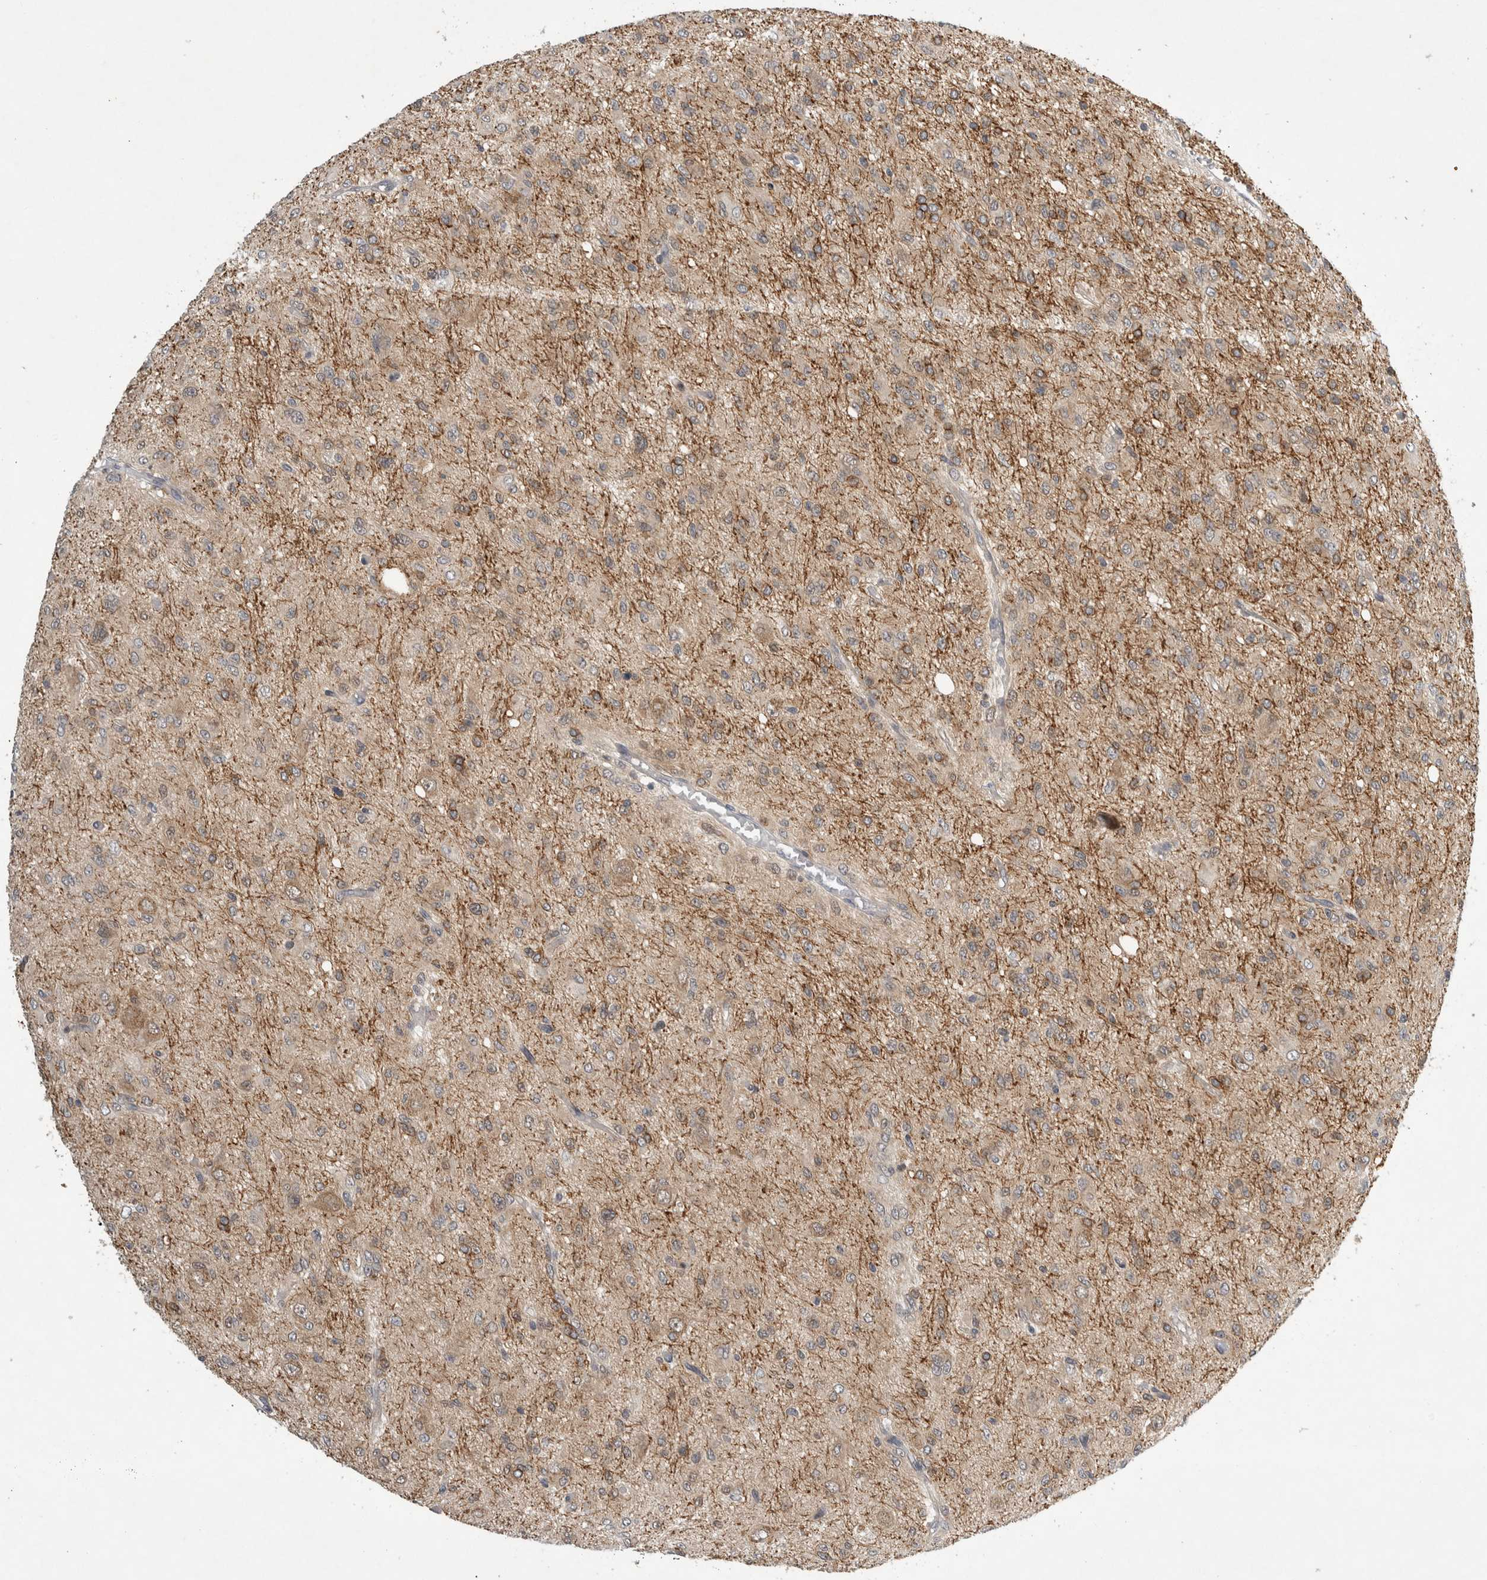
{"staining": {"intensity": "weak", "quantity": "<25%", "location": "cytoplasmic/membranous"}, "tissue": "glioma", "cell_type": "Tumor cells", "image_type": "cancer", "snomed": [{"axis": "morphology", "description": "Glioma, malignant, High grade"}, {"axis": "topography", "description": "Brain"}], "caption": "A high-resolution image shows immunohistochemistry staining of glioma, which displays no significant staining in tumor cells. Brightfield microscopy of immunohistochemistry stained with DAB (brown) and hematoxylin (blue), captured at high magnification.", "gene": "AASDHPPT", "patient": {"sex": "female", "age": 59}}